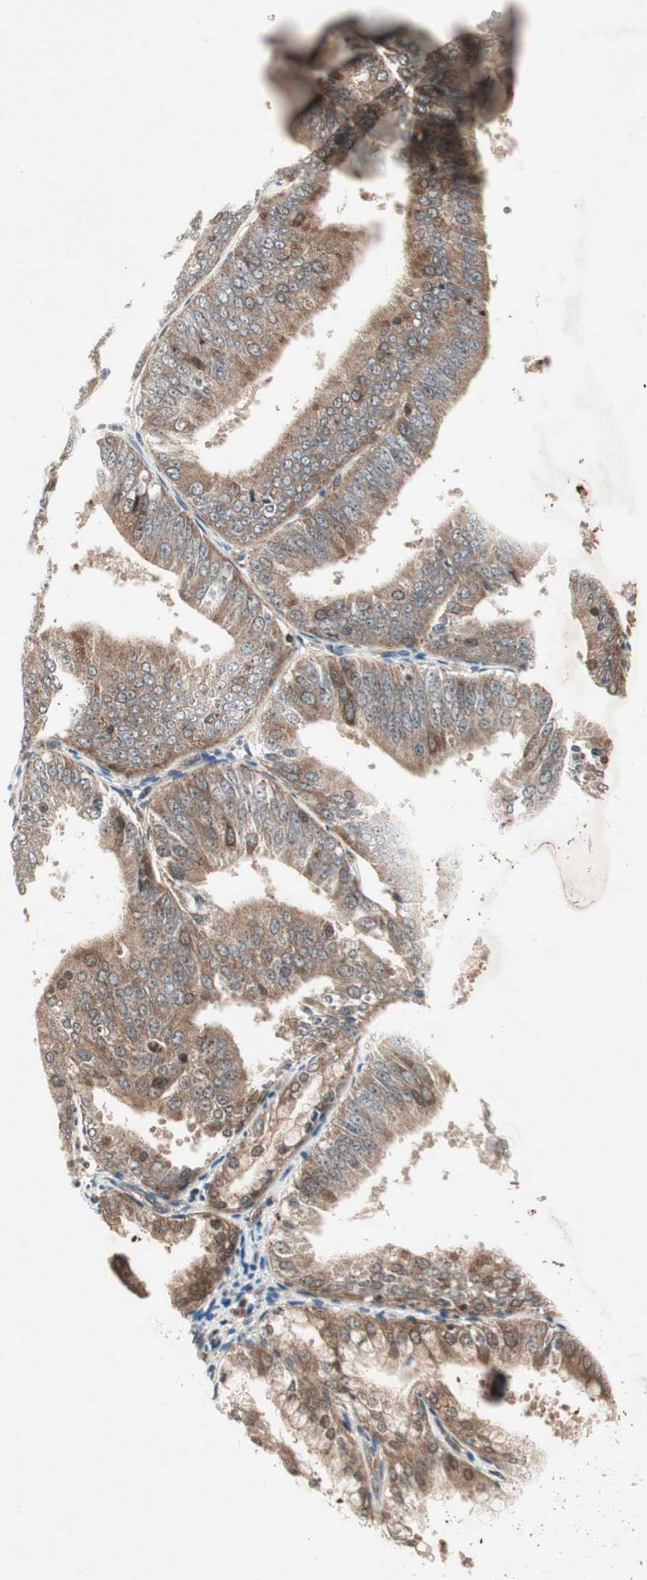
{"staining": {"intensity": "weak", "quantity": ">75%", "location": "cytoplasmic/membranous,nuclear"}, "tissue": "endometrial cancer", "cell_type": "Tumor cells", "image_type": "cancer", "snomed": [{"axis": "morphology", "description": "Adenocarcinoma, NOS"}, {"axis": "topography", "description": "Endometrium"}], "caption": "Immunohistochemical staining of endometrial cancer (adenocarcinoma) displays low levels of weak cytoplasmic/membranous and nuclear protein staining in about >75% of tumor cells. (DAB (3,3'-diaminobenzidine) = brown stain, brightfield microscopy at high magnification).", "gene": "IRS1", "patient": {"sex": "female", "age": 63}}